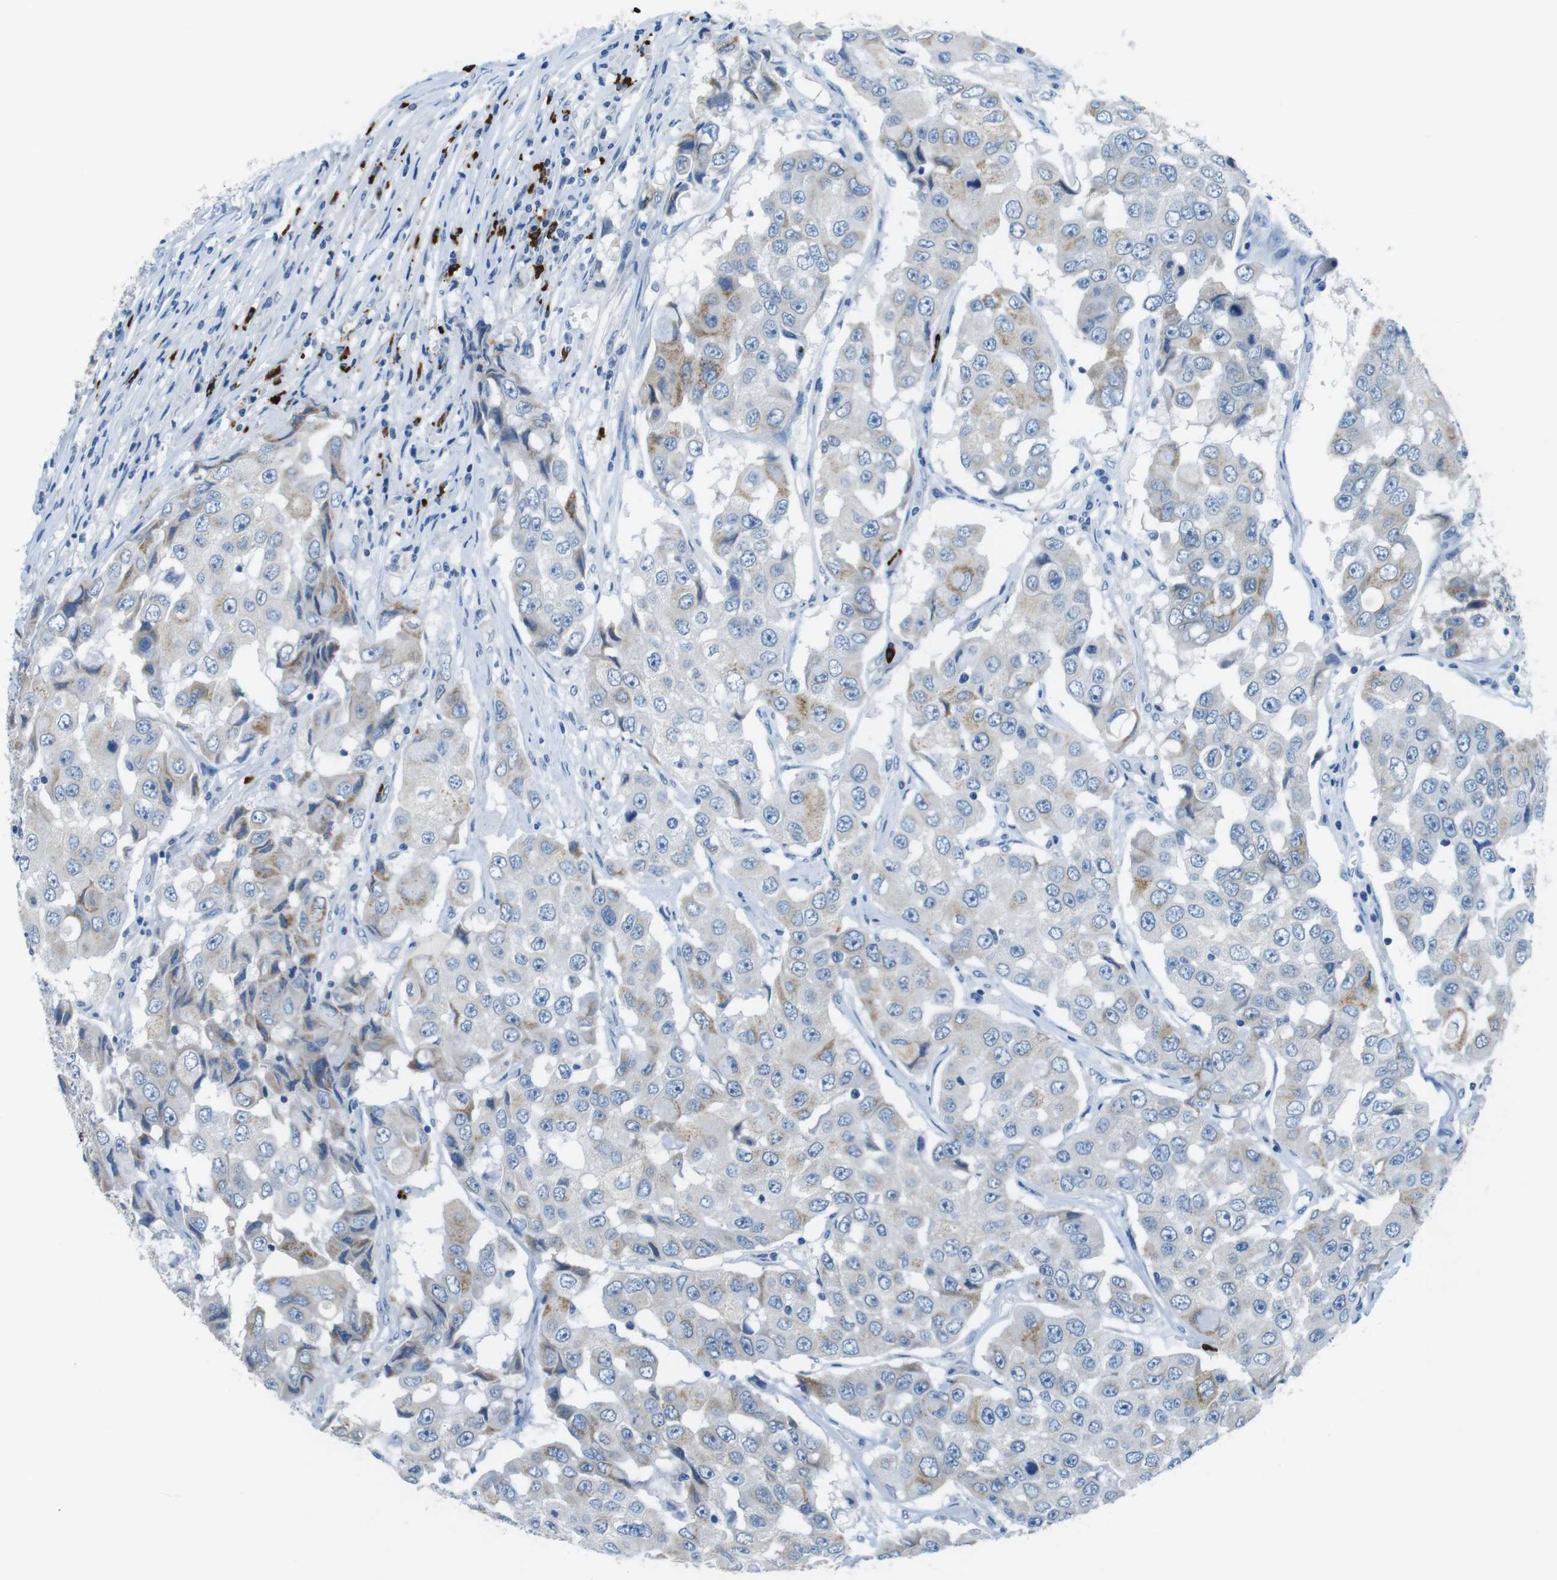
{"staining": {"intensity": "moderate", "quantity": "<25%", "location": "cytoplasmic/membranous"}, "tissue": "breast cancer", "cell_type": "Tumor cells", "image_type": "cancer", "snomed": [{"axis": "morphology", "description": "Duct carcinoma"}, {"axis": "topography", "description": "Breast"}], "caption": "Breast cancer was stained to show a protein in brown. There is low levels of moderate cytoplasmic/membranous positivity in about <25% of tumor cells.", "gene": "SLC35A3", "patient": {"sex": "female", "age": 27}}